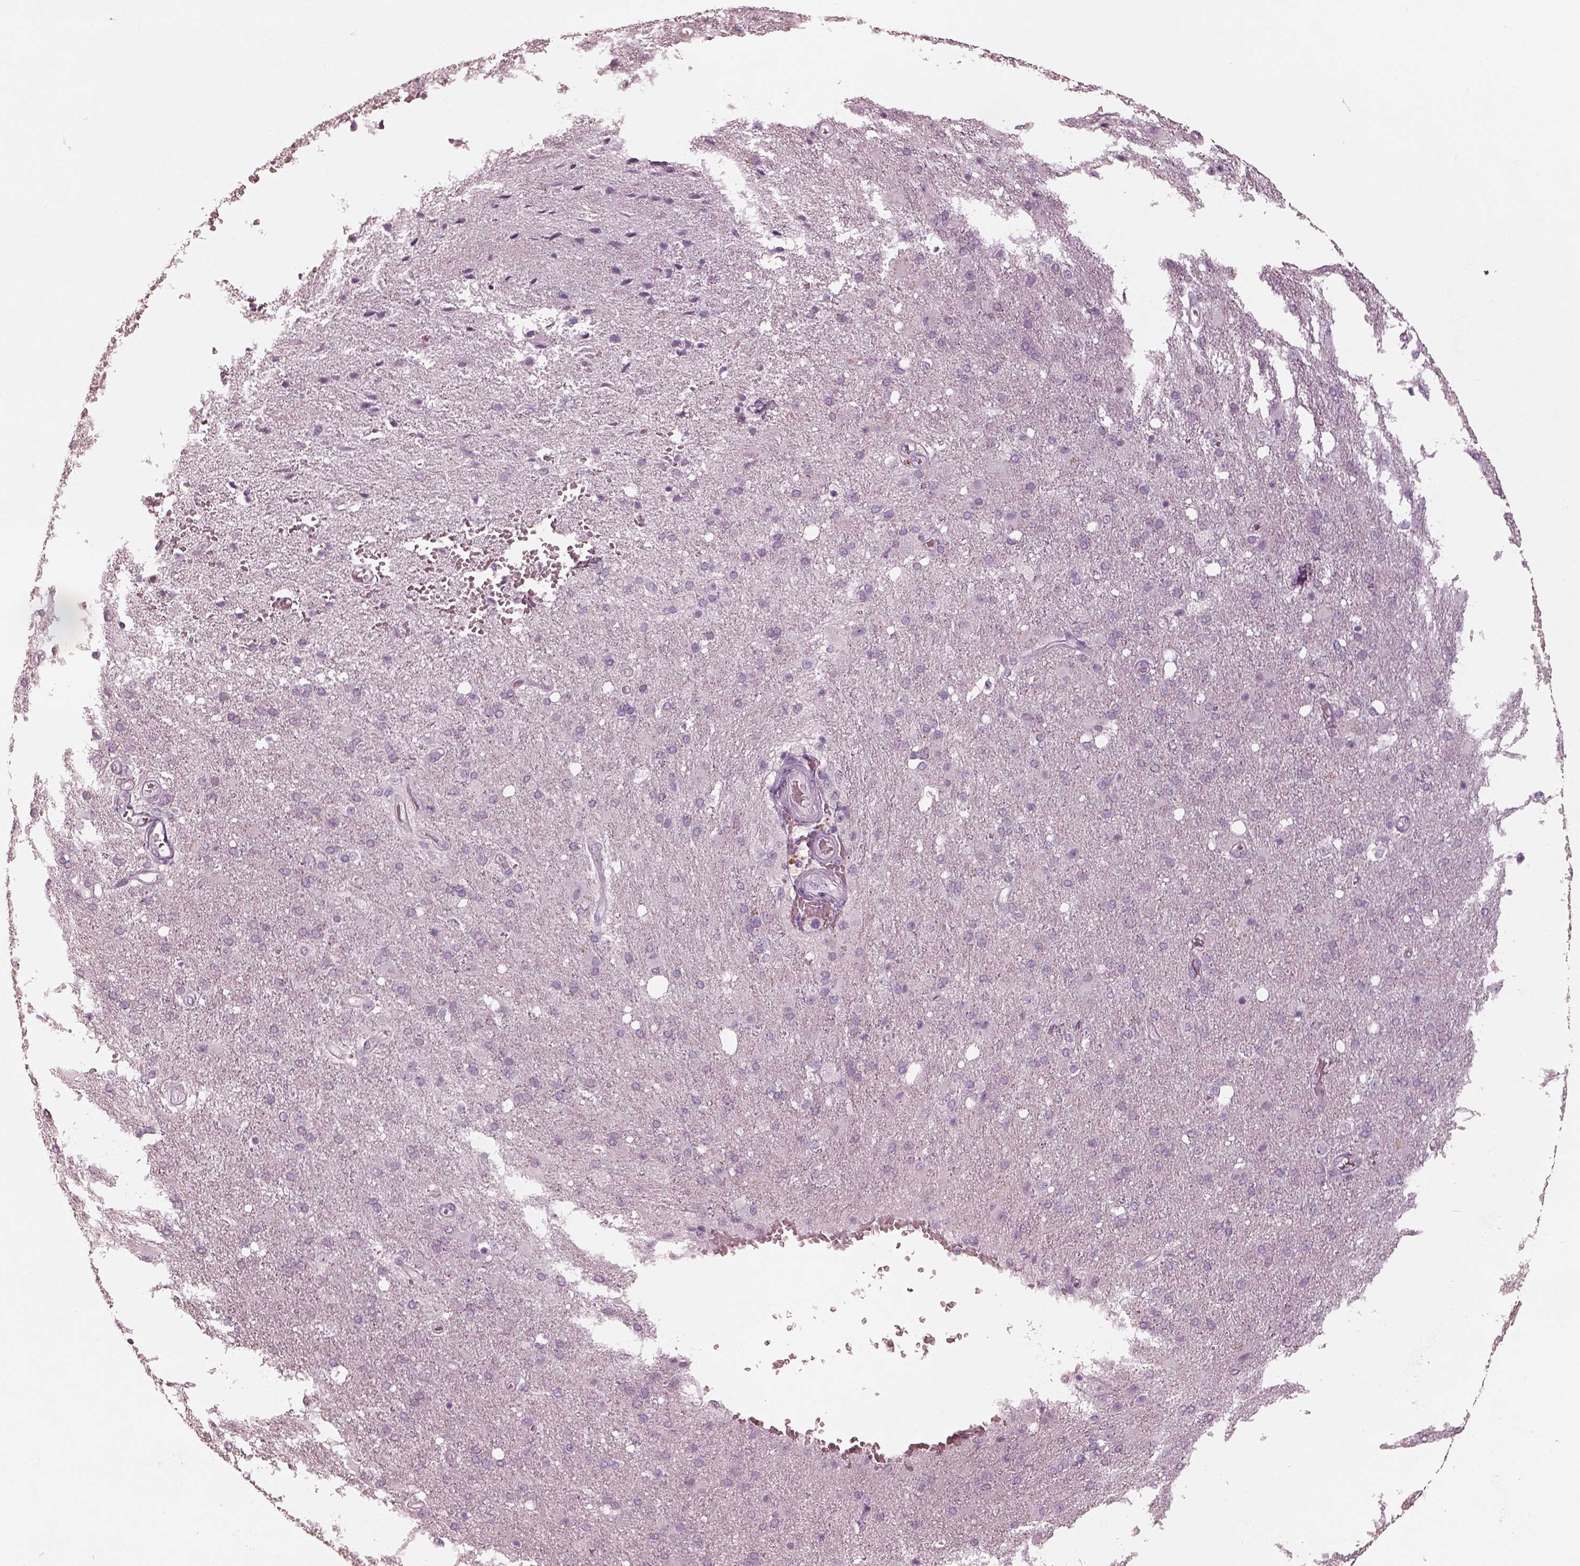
{"staining": {"intensity": "negative", "quantity": "none", "location": "none"}, "tissue": "cerebral cortex", "cell_type": "Endothelial cells", "image_type": "normal", "snomed": [{"axis": "morphology", "description": "Normal tissue, NOS"}, {"axis": "morphology", "description": "Glioma, malignant, High grade"}, {"axis": "topography", "description": "Cerebral cortex"}], "caption": "The immunohistochemistry image has no significant expression in endothelial cells of cerebral cortex.", "gene": "SPATA6L", "patient": {"sex": "male", "age": 77}}